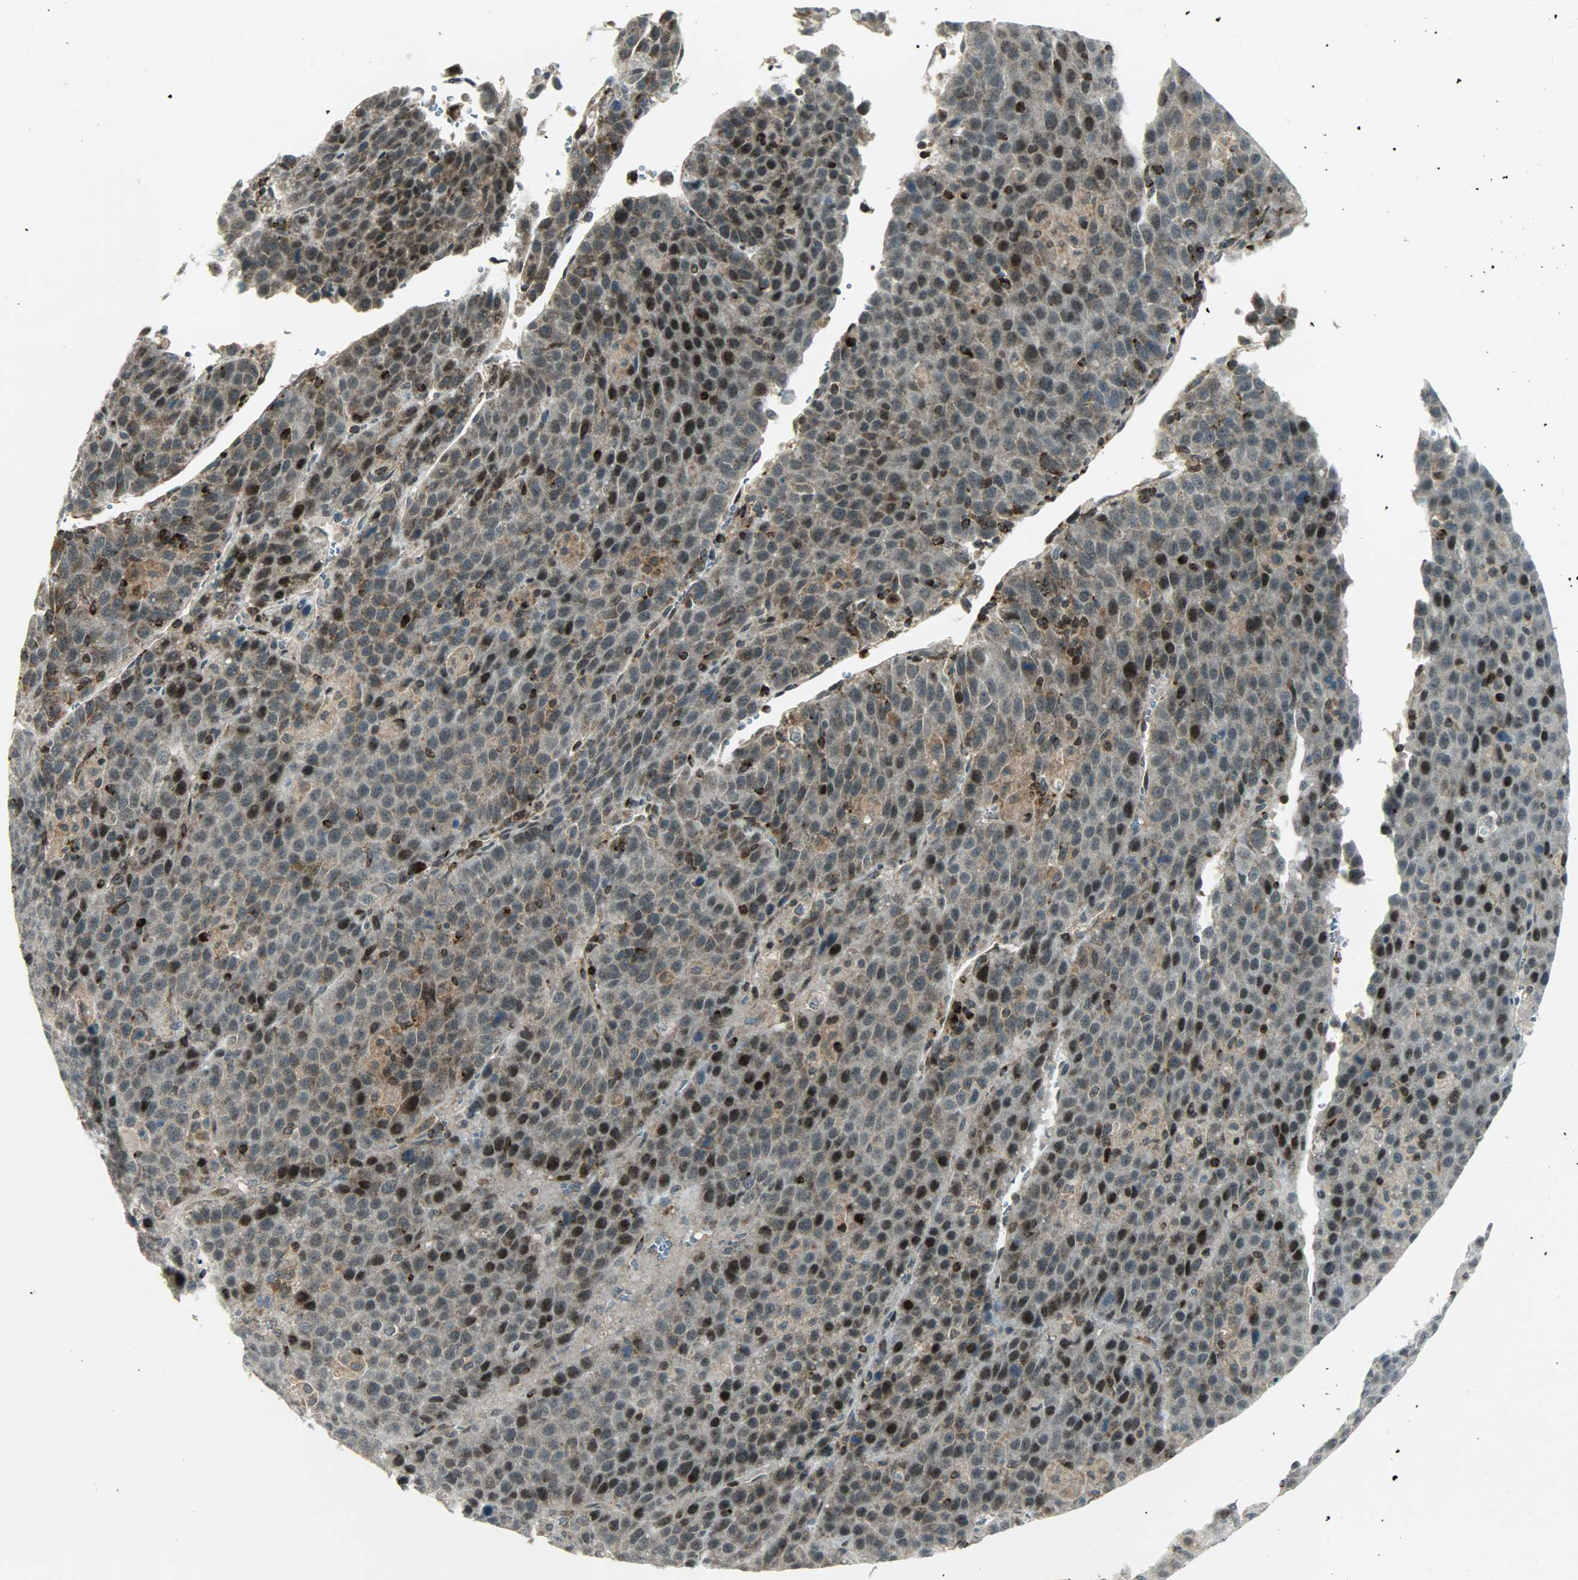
{"staining": {"intensity": "moderate", "quantity": ">75%", "location": "cytoplasmic/membranous,nuclear"}, "tissue": "liver cancer", "cell_type": "Tumor cells", "image_type": "cancer", "snomed": [{"axis": "morphology", "description": "Carcinoma, Hepatocellular, NOS"}, {"axis": "topography", "description": "Liver"}], "caption": "Liver hepatocellular carcinoma tissue reveals moderate cytoplasmic/membranous and nuclear staining in approximately >75% of tumor cells, visualized by immunohistochemistry.", "gene": "IL15", "patient": {"sex": "female", "age": 53}}